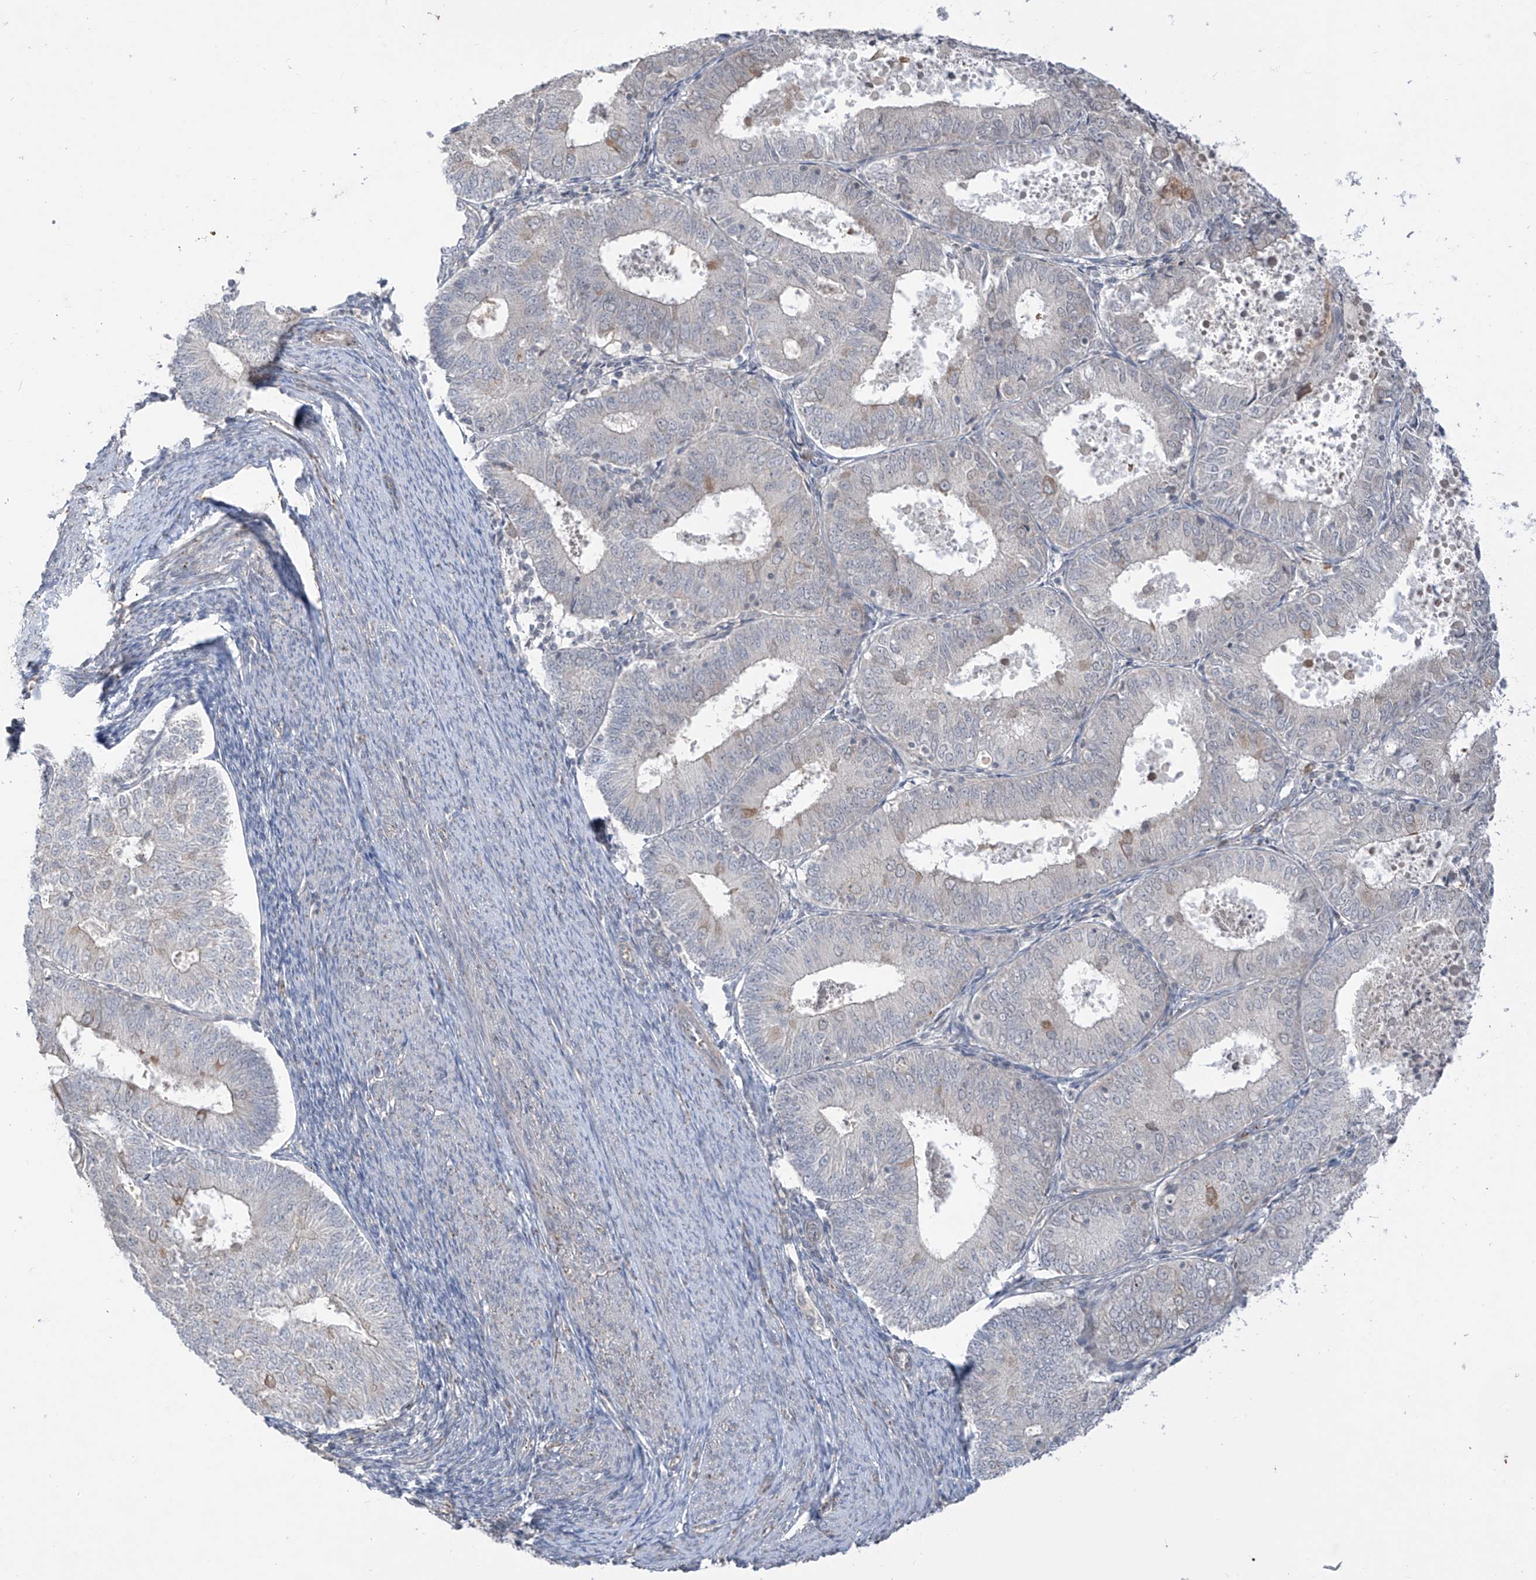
{"staining": {"intensity": "weak", "quantity": "<25%", "location": "cytoplasmic/membranous"}, "tissue": "endometrial cancer", "cell_type": "Tumor cells", "image_type": "cancer", "snomed": [{"axis": "morphology", "description": "Adenocarcinoma, NOS"}, {"axis": "topography", "description": "Endometrium"}], "caption": "Immunohistochemical staining of human endometrial cancer (adenocarcinoma) demonstrates no significant expression in tumor cells.", "gene": "DGKQ", "patient": {"sex": "female", "age": 57}}